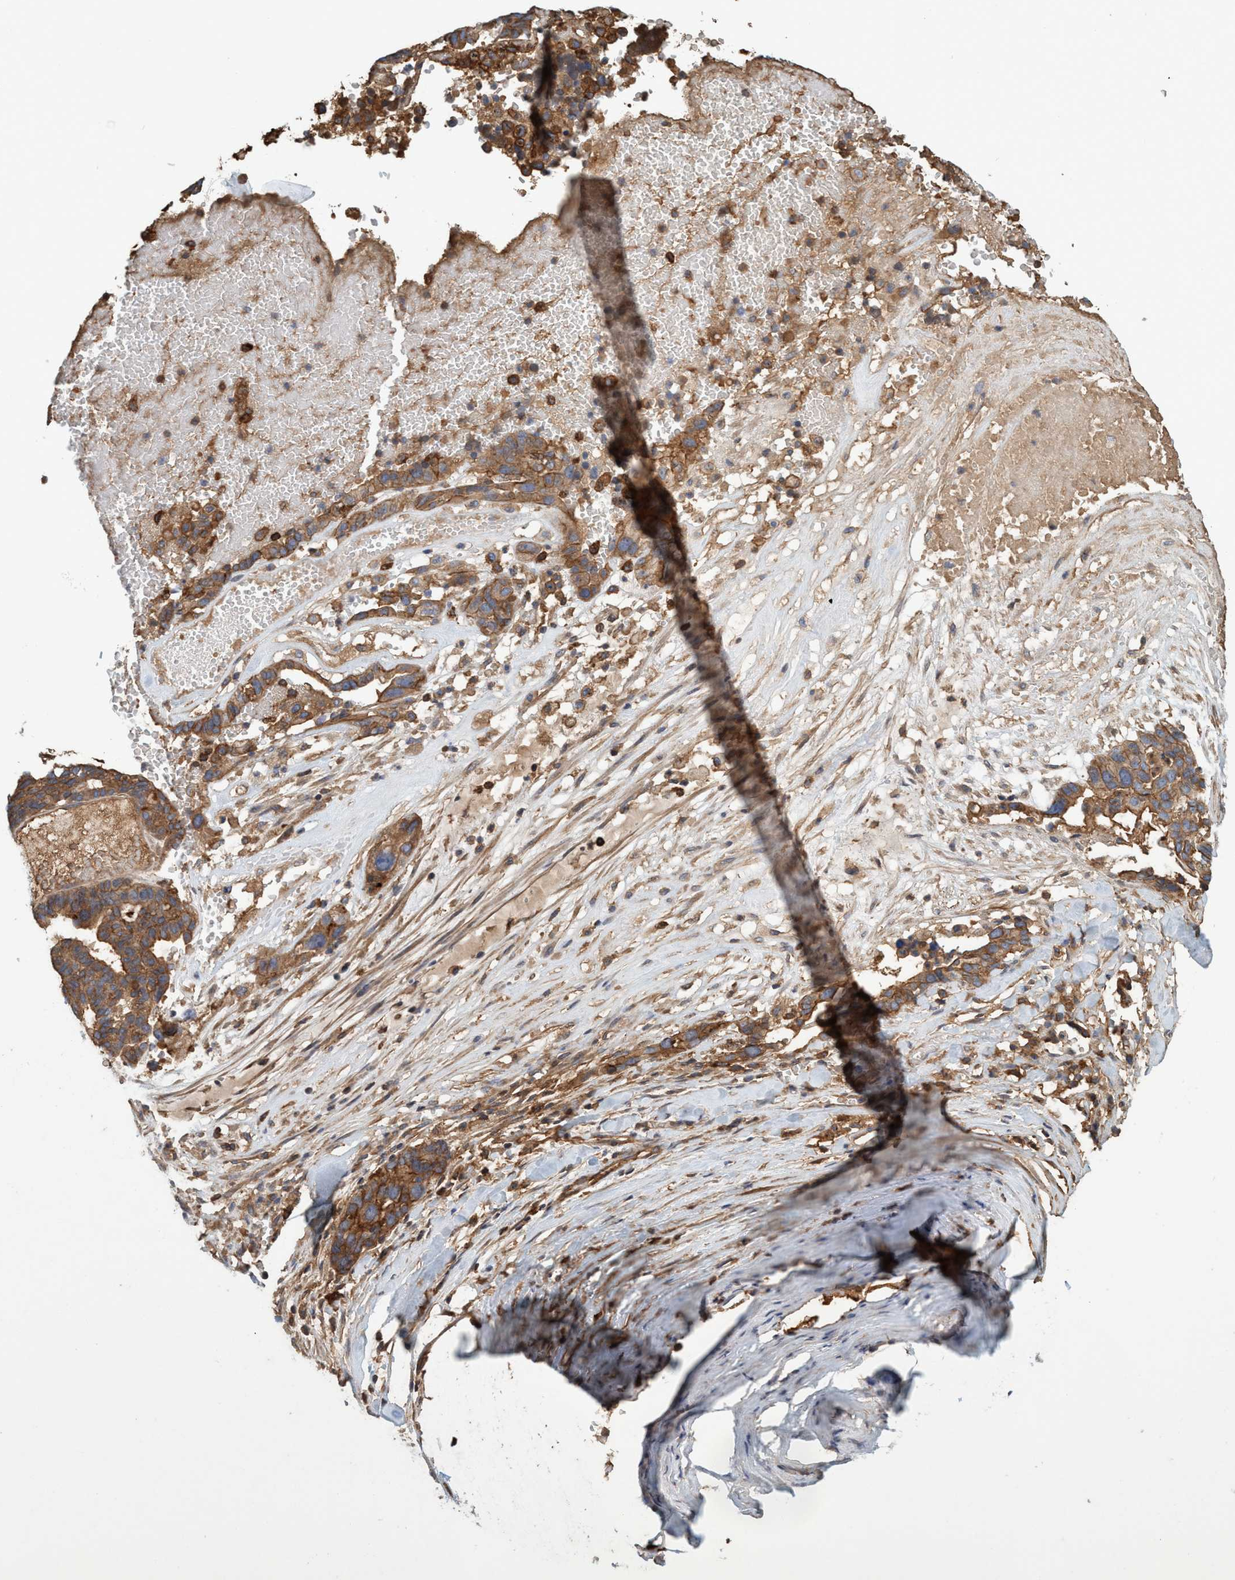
{"staining": {"intensity": "moderate", "quantity": "25%-75%", "location": "cytoplasmic/membranous"}, "tissue": "ovarian cancer", "cell_type": "Tumor cells", "image_type": "cancer", "snomed": [{"axis": "morphology", "description": "Cystadenocarcinoma, serous, NOS"}, {"axis": "topography", "description": "Ovary"}], "caption": "This is a micrograph of immunohistochemistry staining of ovarian serous cystadenocarcinoma, which shows moderate positivity in the cytoplasmic/membranous of tumor cells.", "gene": "SPECC1", "patient": {"sex": "female", "age": 59}}